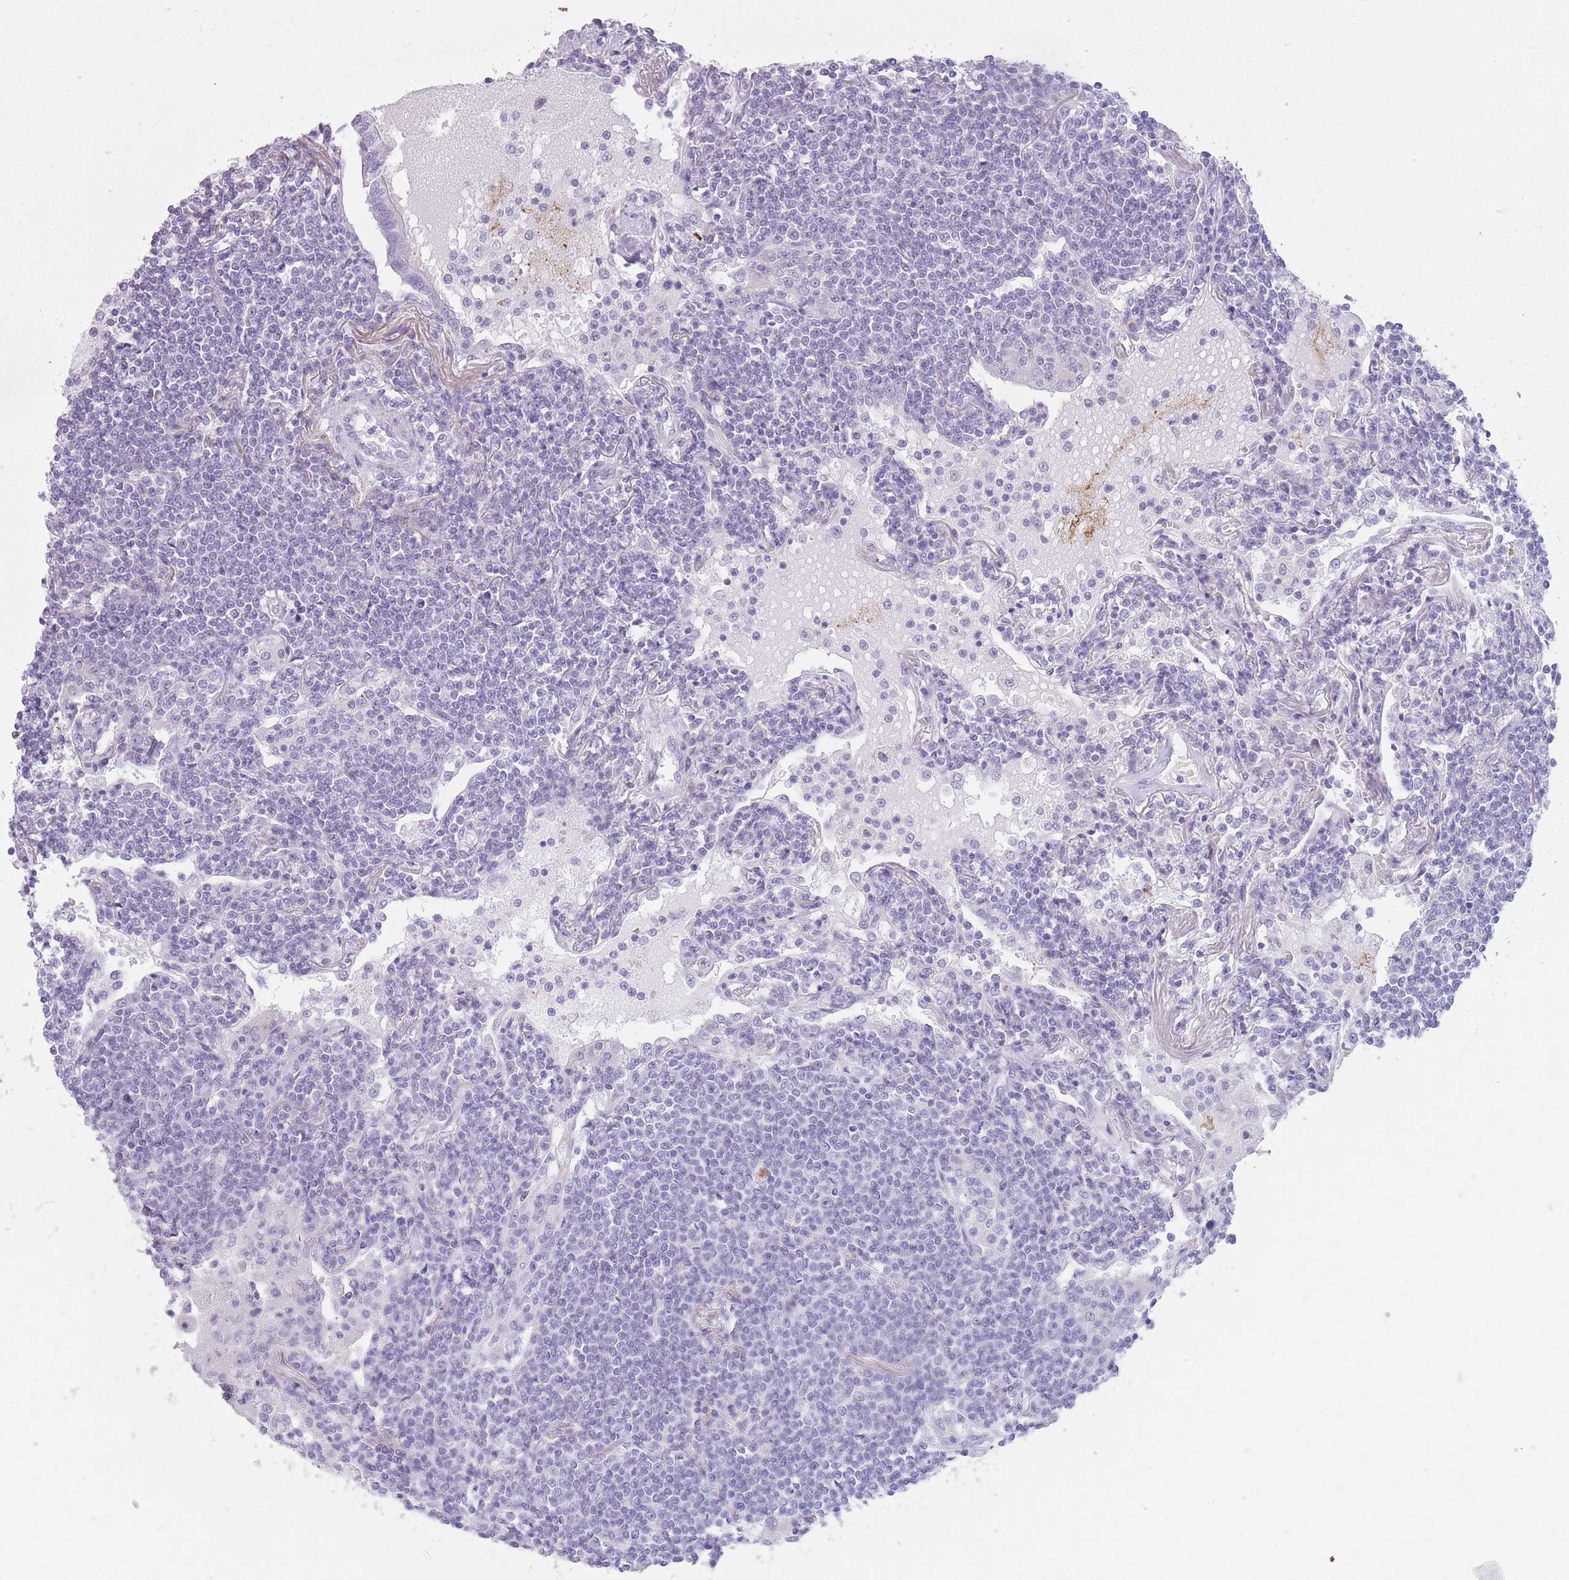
{"staining": {"intensity": "negative", "quantity": "none", "location": "none"}, "tissue": "lymphoma", "cell_type": "Tumor cells", "image_type": "cancer", "snomed": [{"axis": "morphology", "description": "Malignant lymphoma, non-Hodgkin's type, Low grade"}, {"axis": "topography", "description": "Lymph node"}], "caption": "IHC micrograph of neoplastic tissue: human lymphoma stained with DAB exhibits no significant protein positivity in tumor cells.", "gene": "GOLGA6D", "patient": {"sex": "female", "age": 67}}